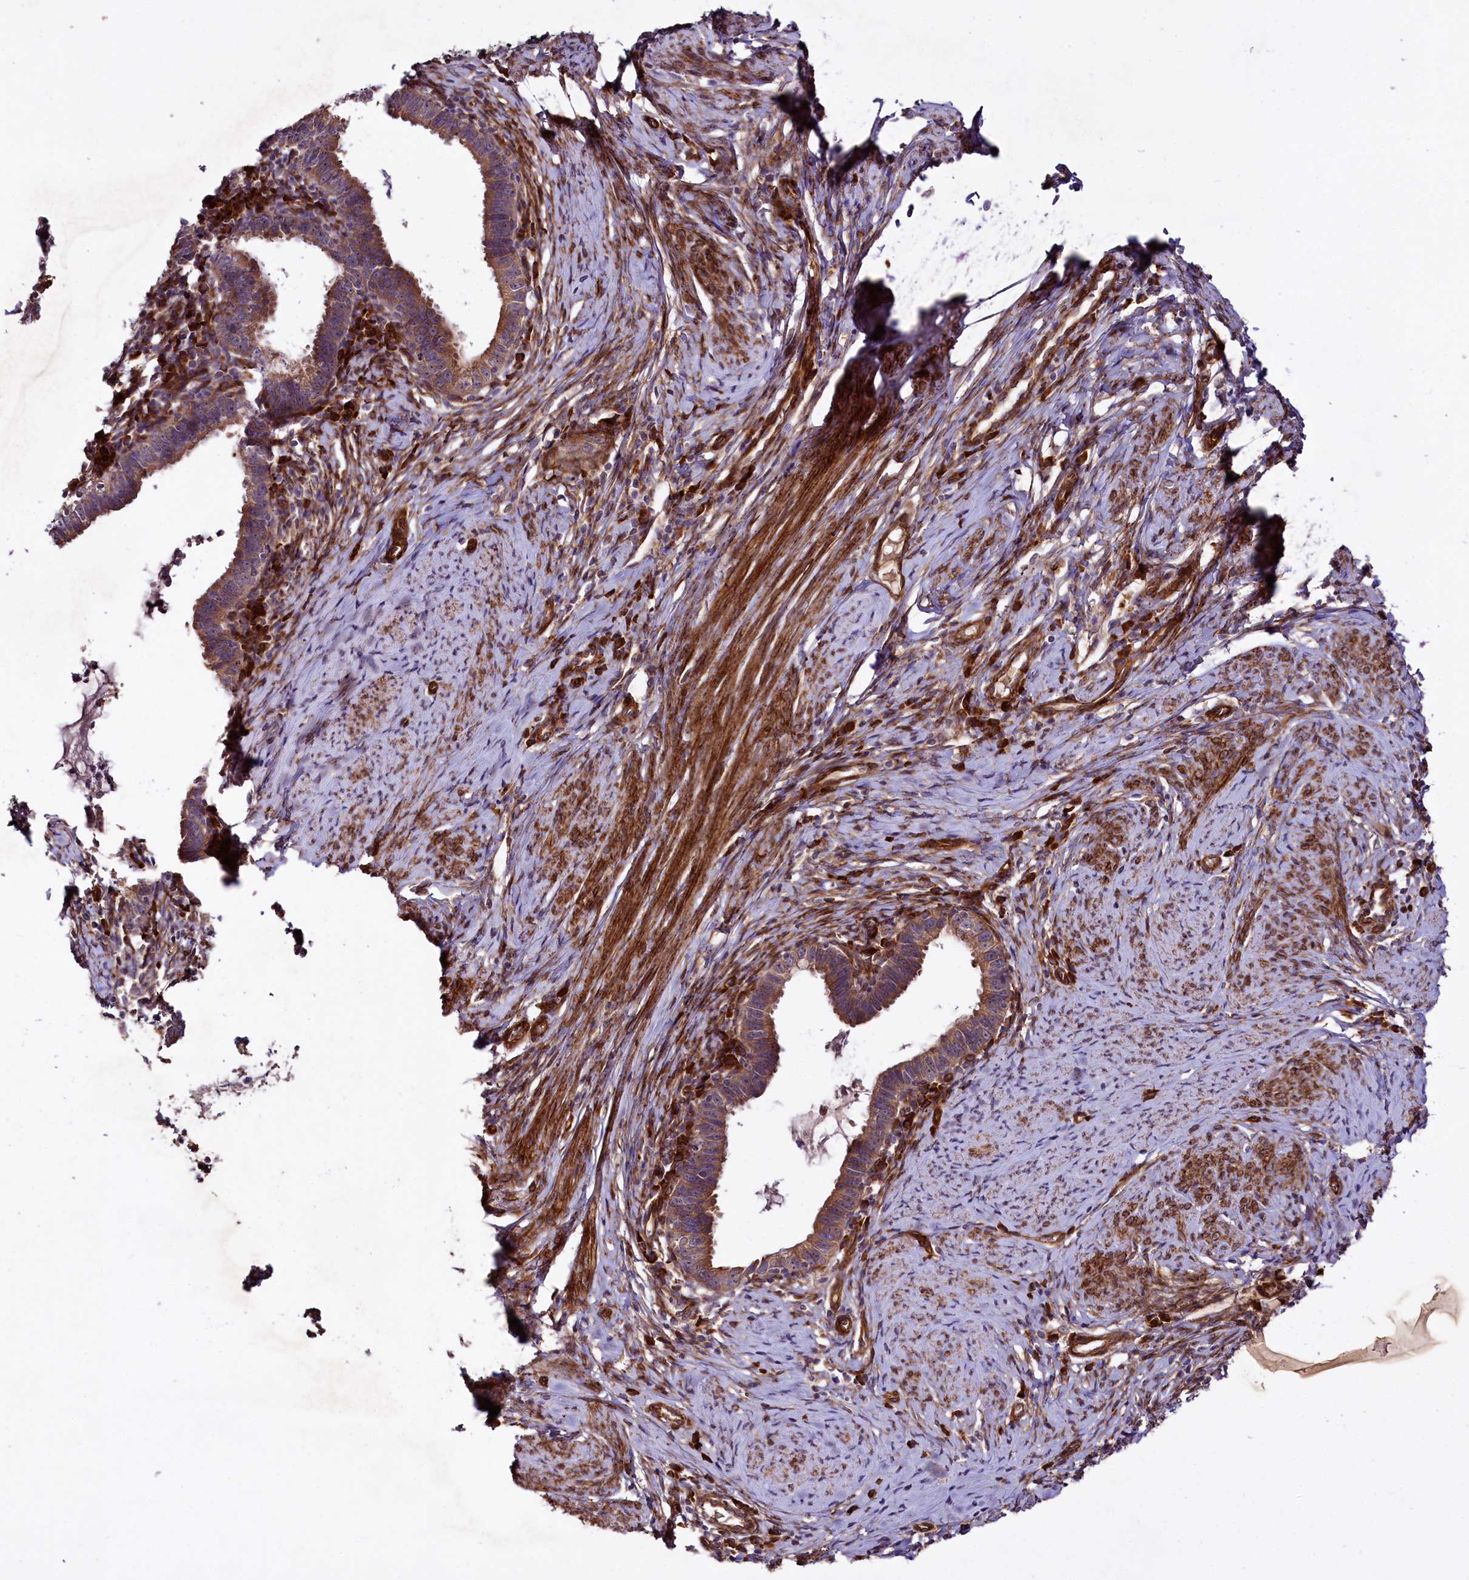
{"staining": {"intensity": "moderate", "quantity": ">75%", "location": "cytoplasmic/membranous"}, "tissue": "cervical cancer", "cell_type": "Tumor cells", "image_type": "cancer", "snomed": [{"axis": "morphology", "description": "Adenocarcinoma, NOS"}, {"axis": "topography", "description": "Cervix"}], "caption": "The immunohistochemical stain highlights moderate cytoplasmic/membranous positivity in tumor cells of cervical cancer (adenocarcinoma) tissue. The staining was performed using DAB (3,3'-diaminobenzidine), with brown indicating positive protein expression. Nuclei are stained blue with hematoxylin.", "gene": "SPATS2", "patient": {"sex": "female", "age": 36}}